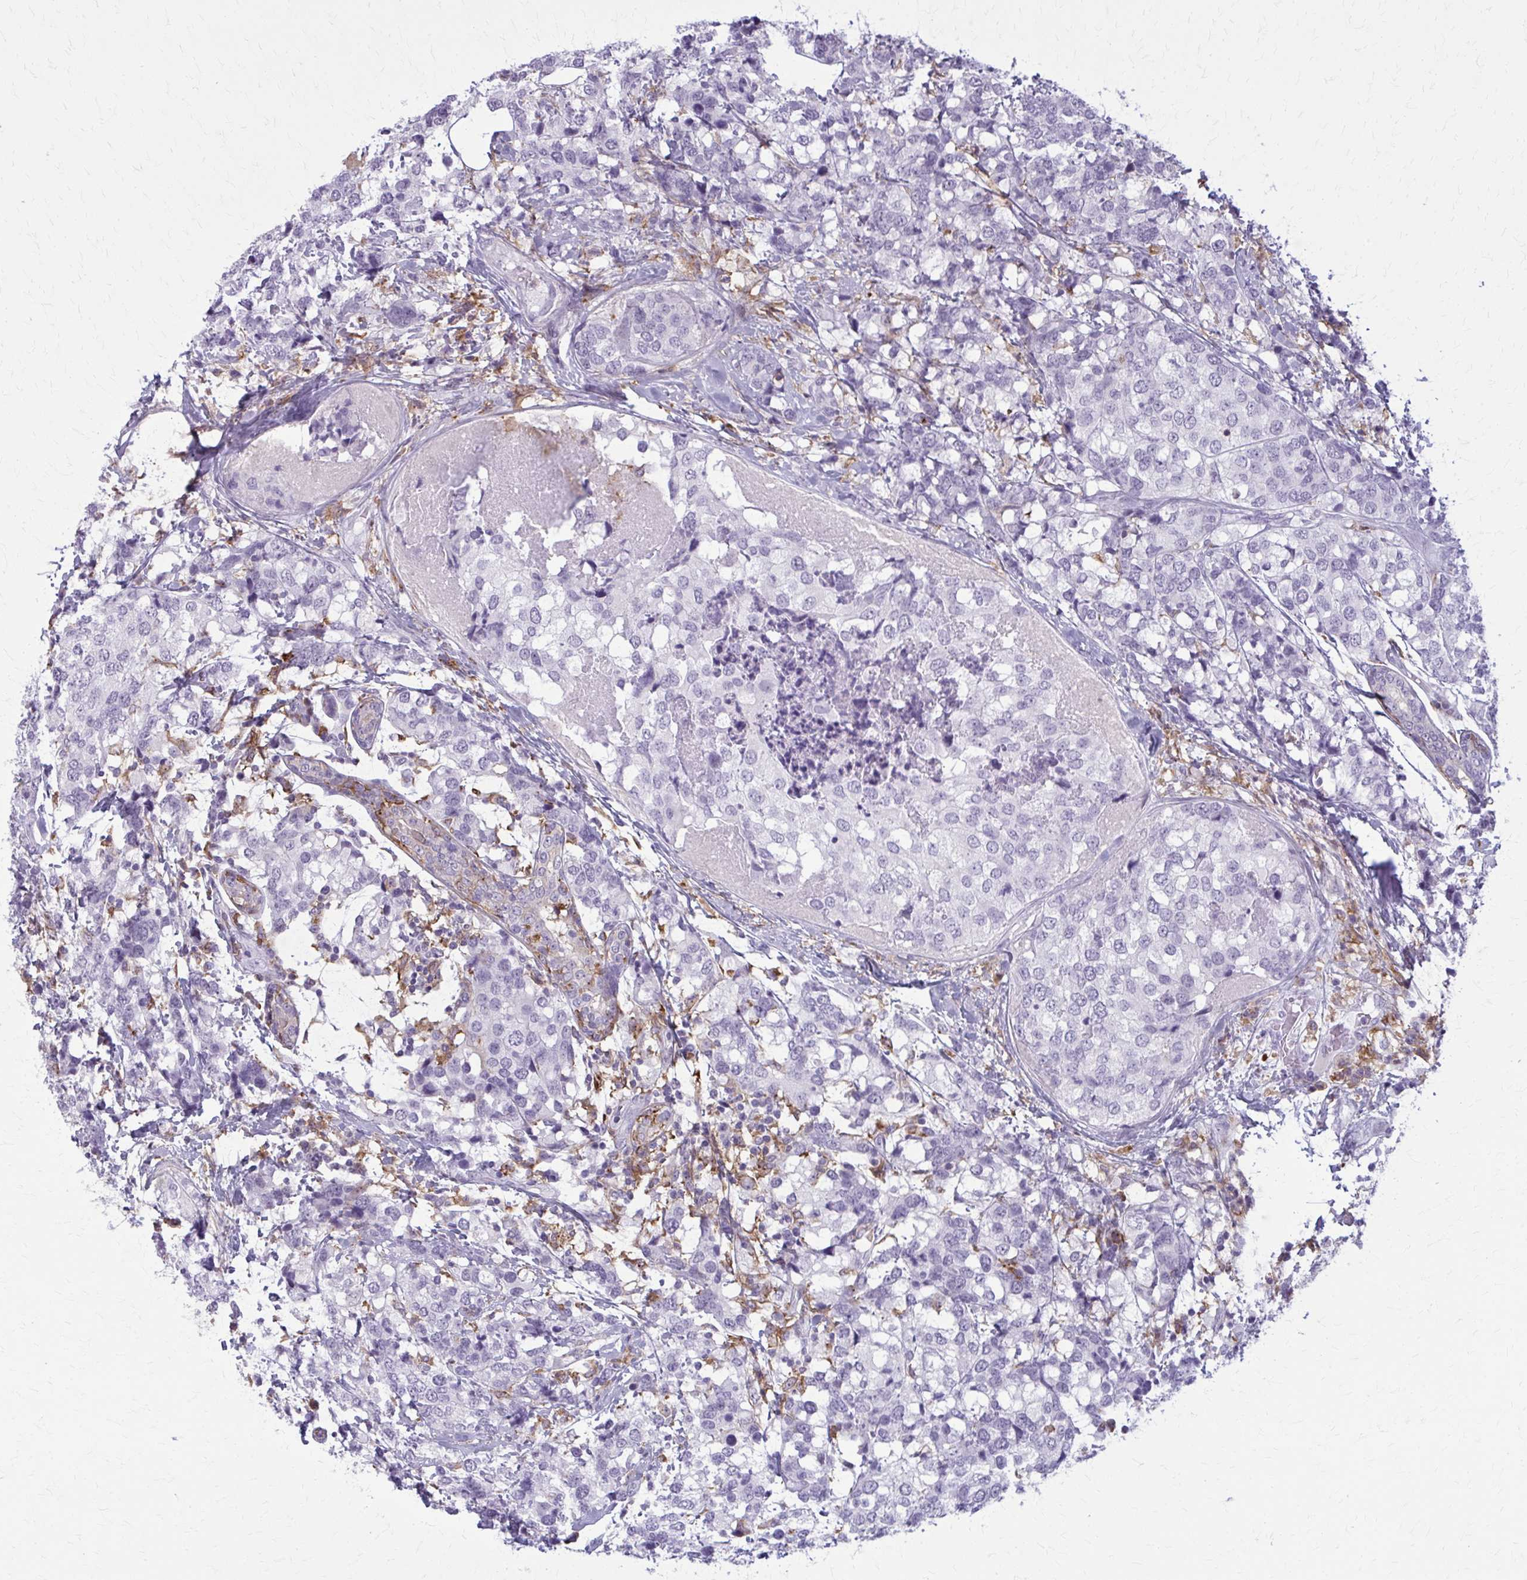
{"staining": {"intensity": "negative", "quantity": "none", "location": "none"}, "tissue": "breast cancer", "cell_type": "Tumor cells", "image_type": "cancer", "snomed": [{"axis": "morphology", "description": "Lobular carcinoma"}, {"axis": "topography", "description": "Breast"}], "caption": "Micrograph shows no protein positivity in tumor cells of lobular carcinoma (breast) tissue.", "gene": "CARD9", "patient": {"sex": "female", "age": 59}}